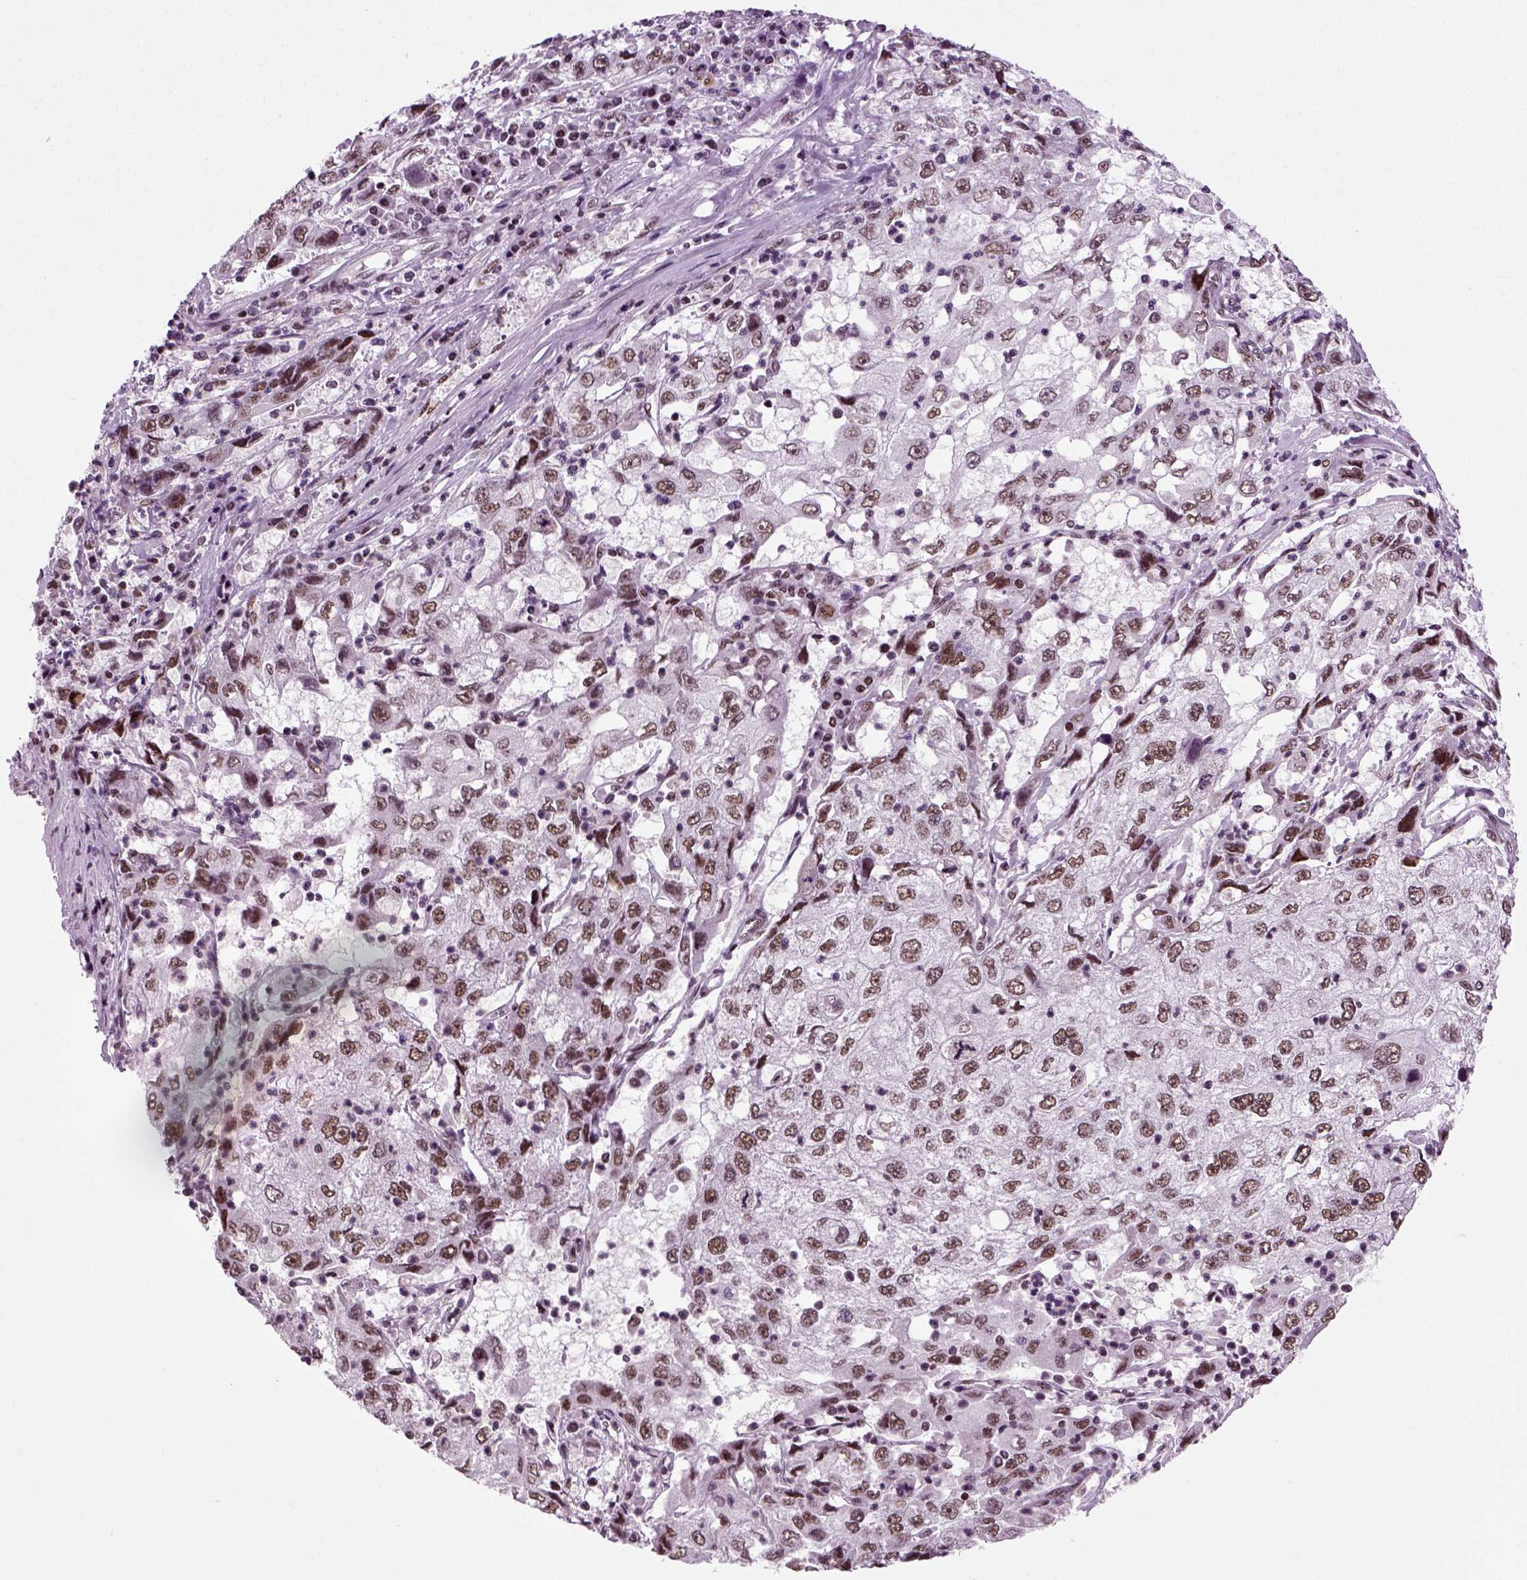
{"staining": {"intensity": "moderate", "quantity": ">75%", "location": "nuclear"}, "tissue": "cervical cancer", "cell_type": "Tumor cells", "image_type": "cancer", "snomed": [{"axis": "morphology", "description": "Squamous cell carcinoma, NOS"}, {"axis": "topography", "description": "Cervix"}], "caption": "A brown stain highlights moderate nuclear staining of a protein in cervical cancer tumor cells. The staining was performed using DAB (3,3'-diaminobenzidine), with brown indicating positive protein expression. Nuclei are stained blue with hematoxylin.", "gene": "RCOR3", "patient": {"sex": "female", "age": 36}}